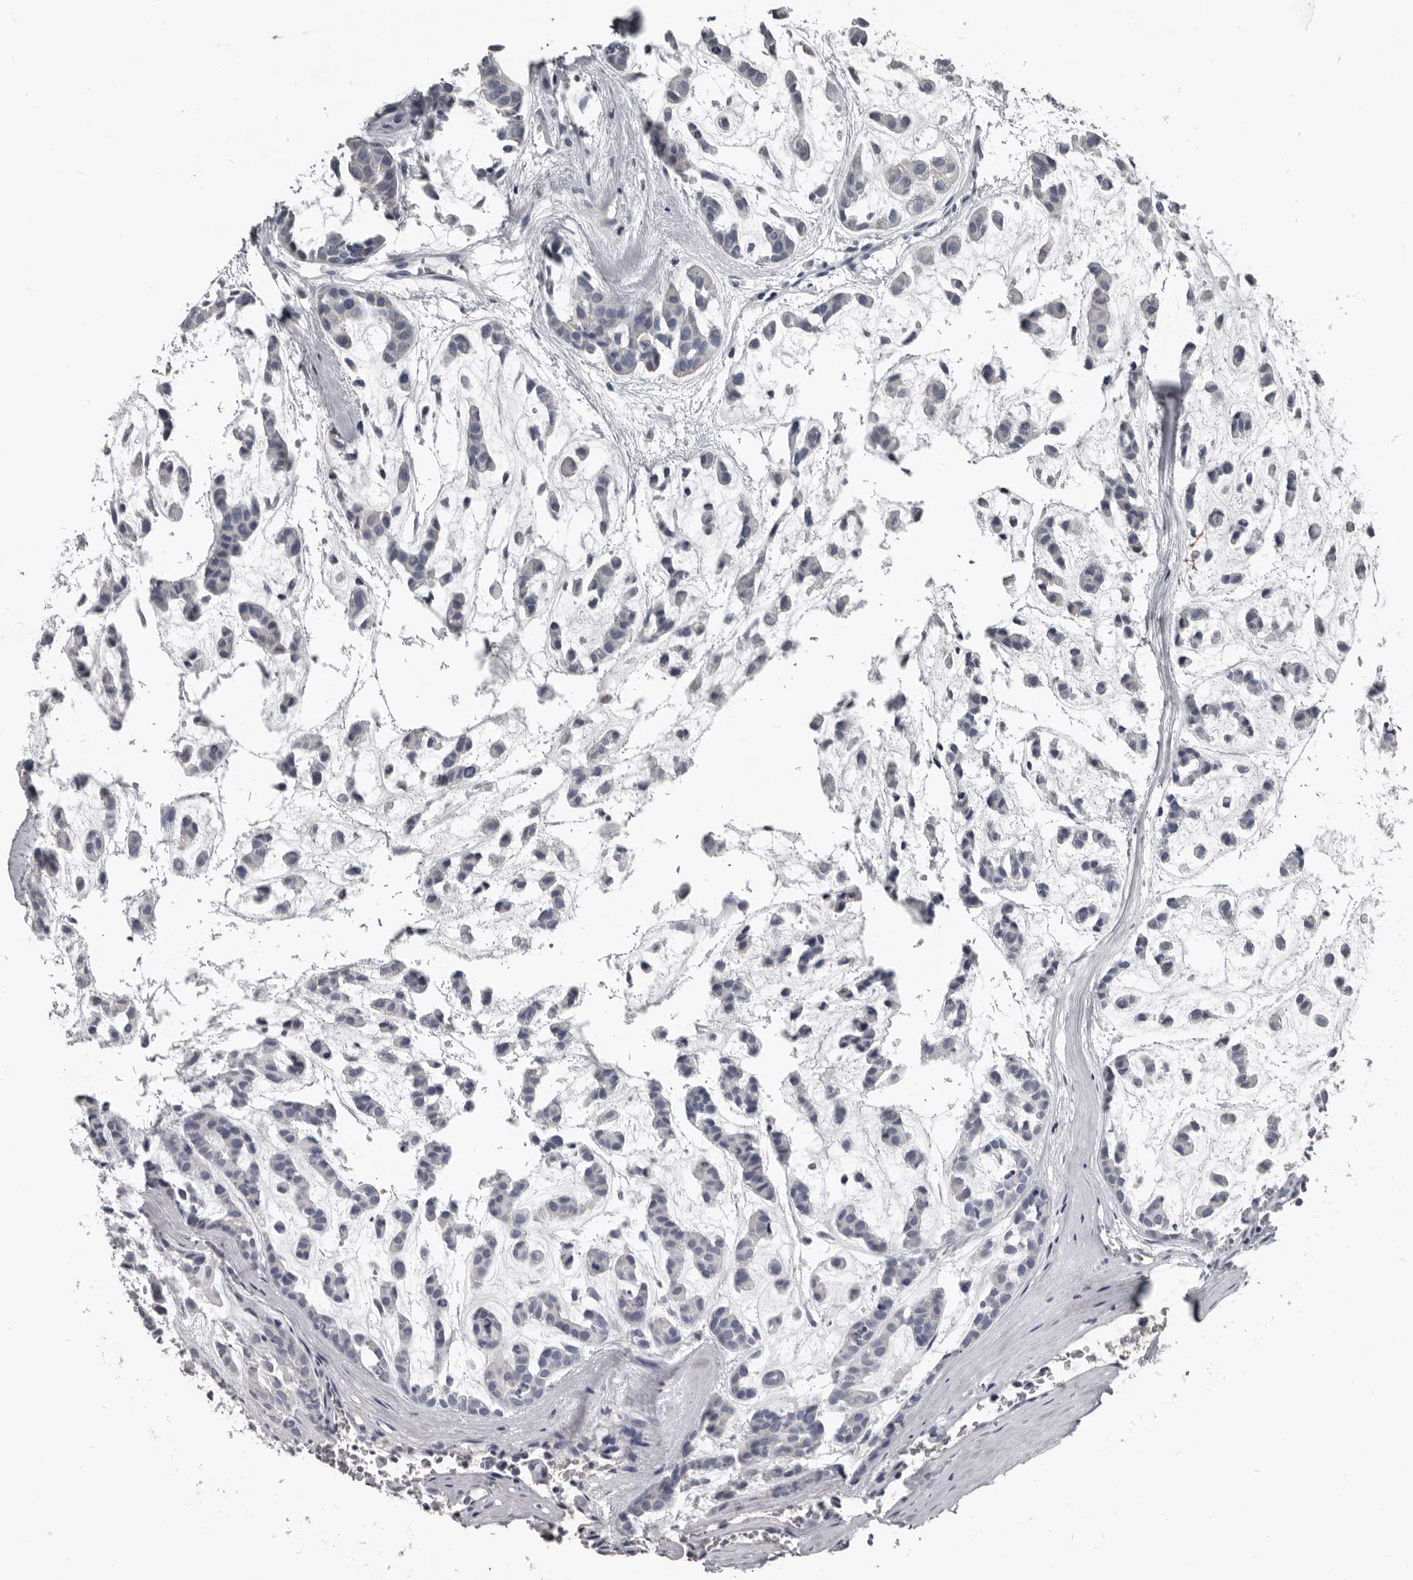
{"staining": {"intensity": "negative", "quantity": "none", "location": "none"}, "tissue": "head and neck cancer", "cell_type": "Tumor cells", "image_type": "cancer", "snomed": [{"axis": "morphology", "description": "Adenocarcinoma, NOS"}, {"axis": "morphology", "description": "Adenoma, NOS"}, {"axis": "topography", "description": "Head-Neck"}], "caption": "Immunohistochemical staining of human adenocarcinoma (head and neck) displays no significant positivity in tumor cells.", "gene": "GREB1", "patient": {"sex": "female", "age": 55}}